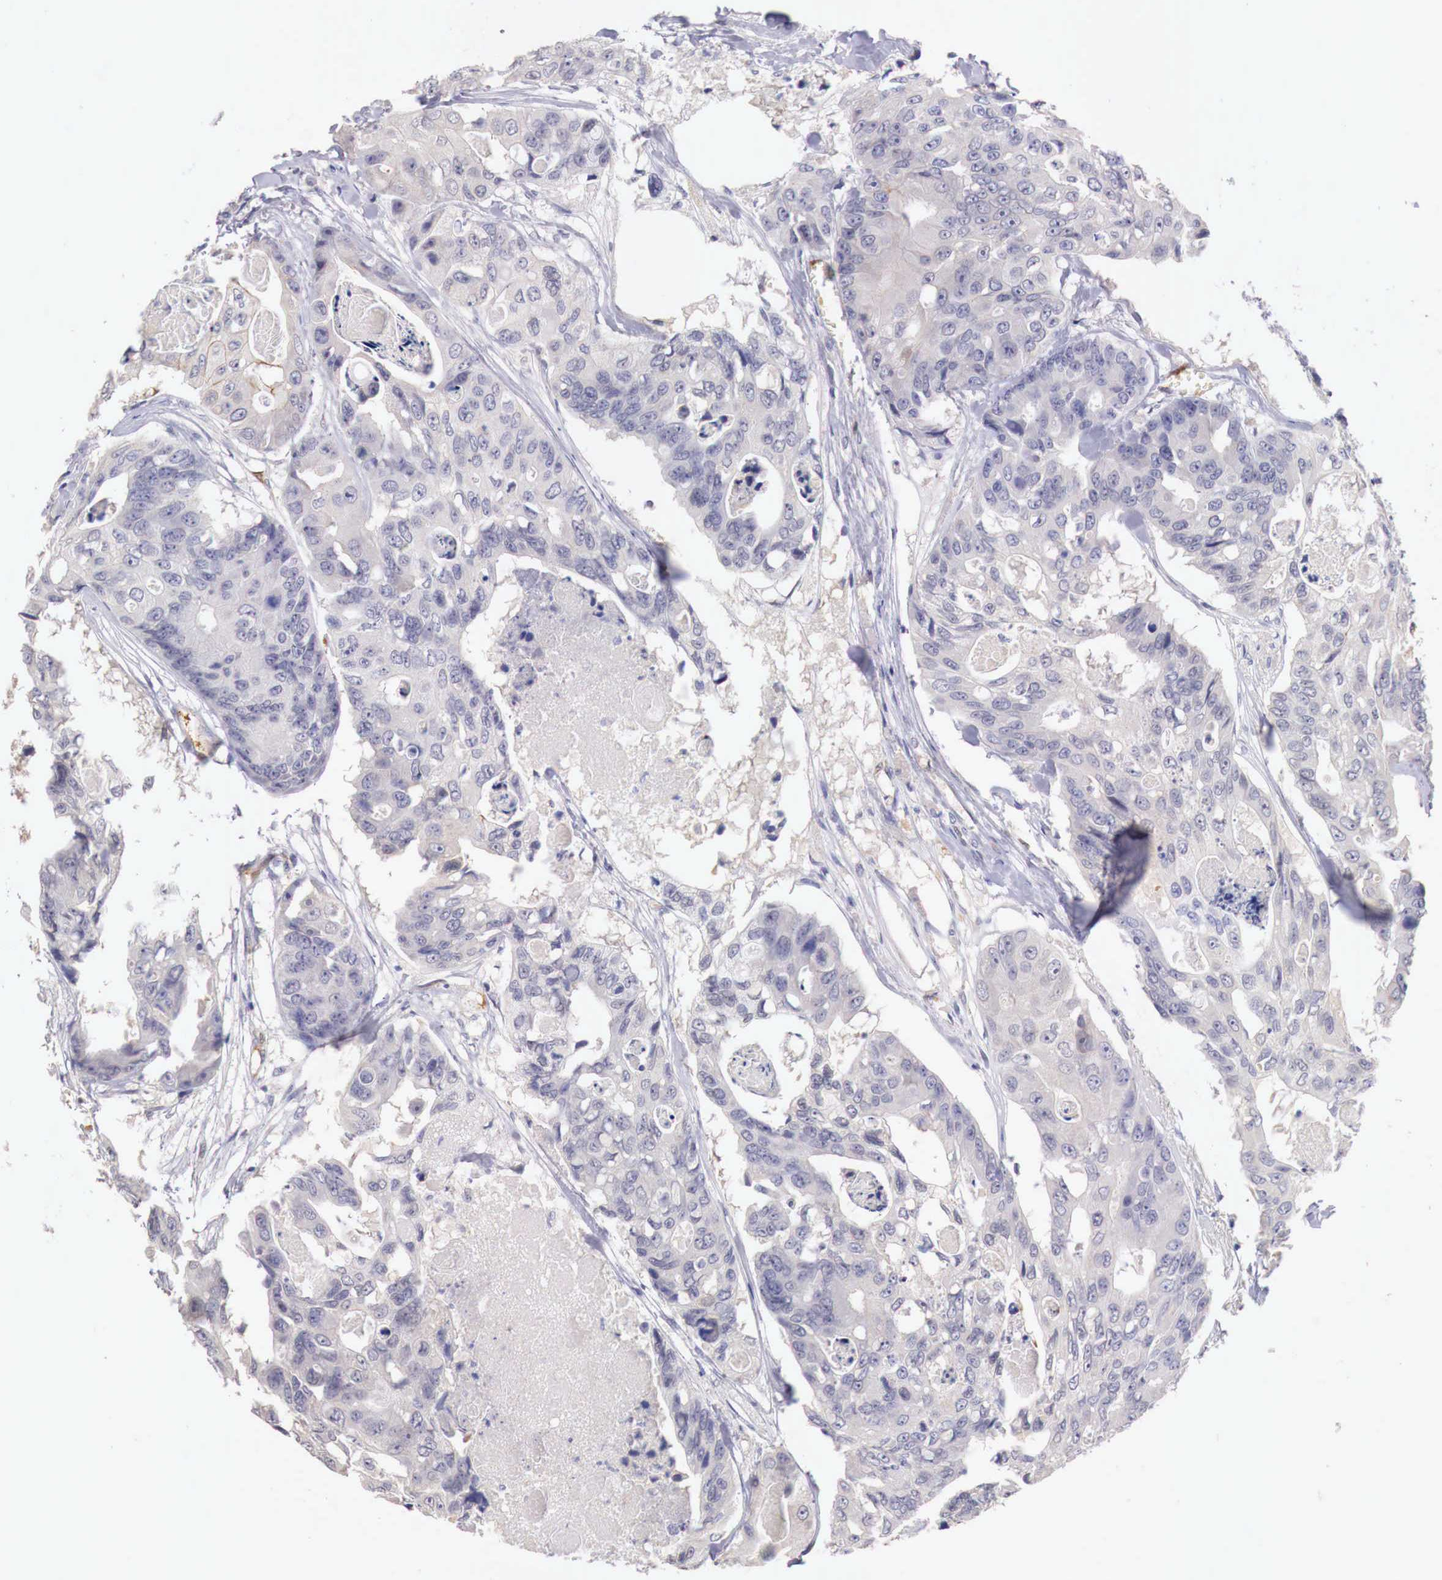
{"staining": {"intensity": "weak", "quantity": "<25%", "location": "cytoplasmic/membranous"}, "tissue": "colorectal cancer", "cell_type": "Tumor cells", "image_type": "cancer", "snomed": [{"axis": "morphology", "description": "Adenocarcinoma, NOS"}, {"axis": "topography", "description": "Colon"}], "caption": "IHC micrograph of neoplastic tissue: colorectal adenocarcinoma stained with DAB shows no significant protein positivity in tumor cells.", "gene": "ITIH6", "patient": {"sex": "female", "age": 86}}